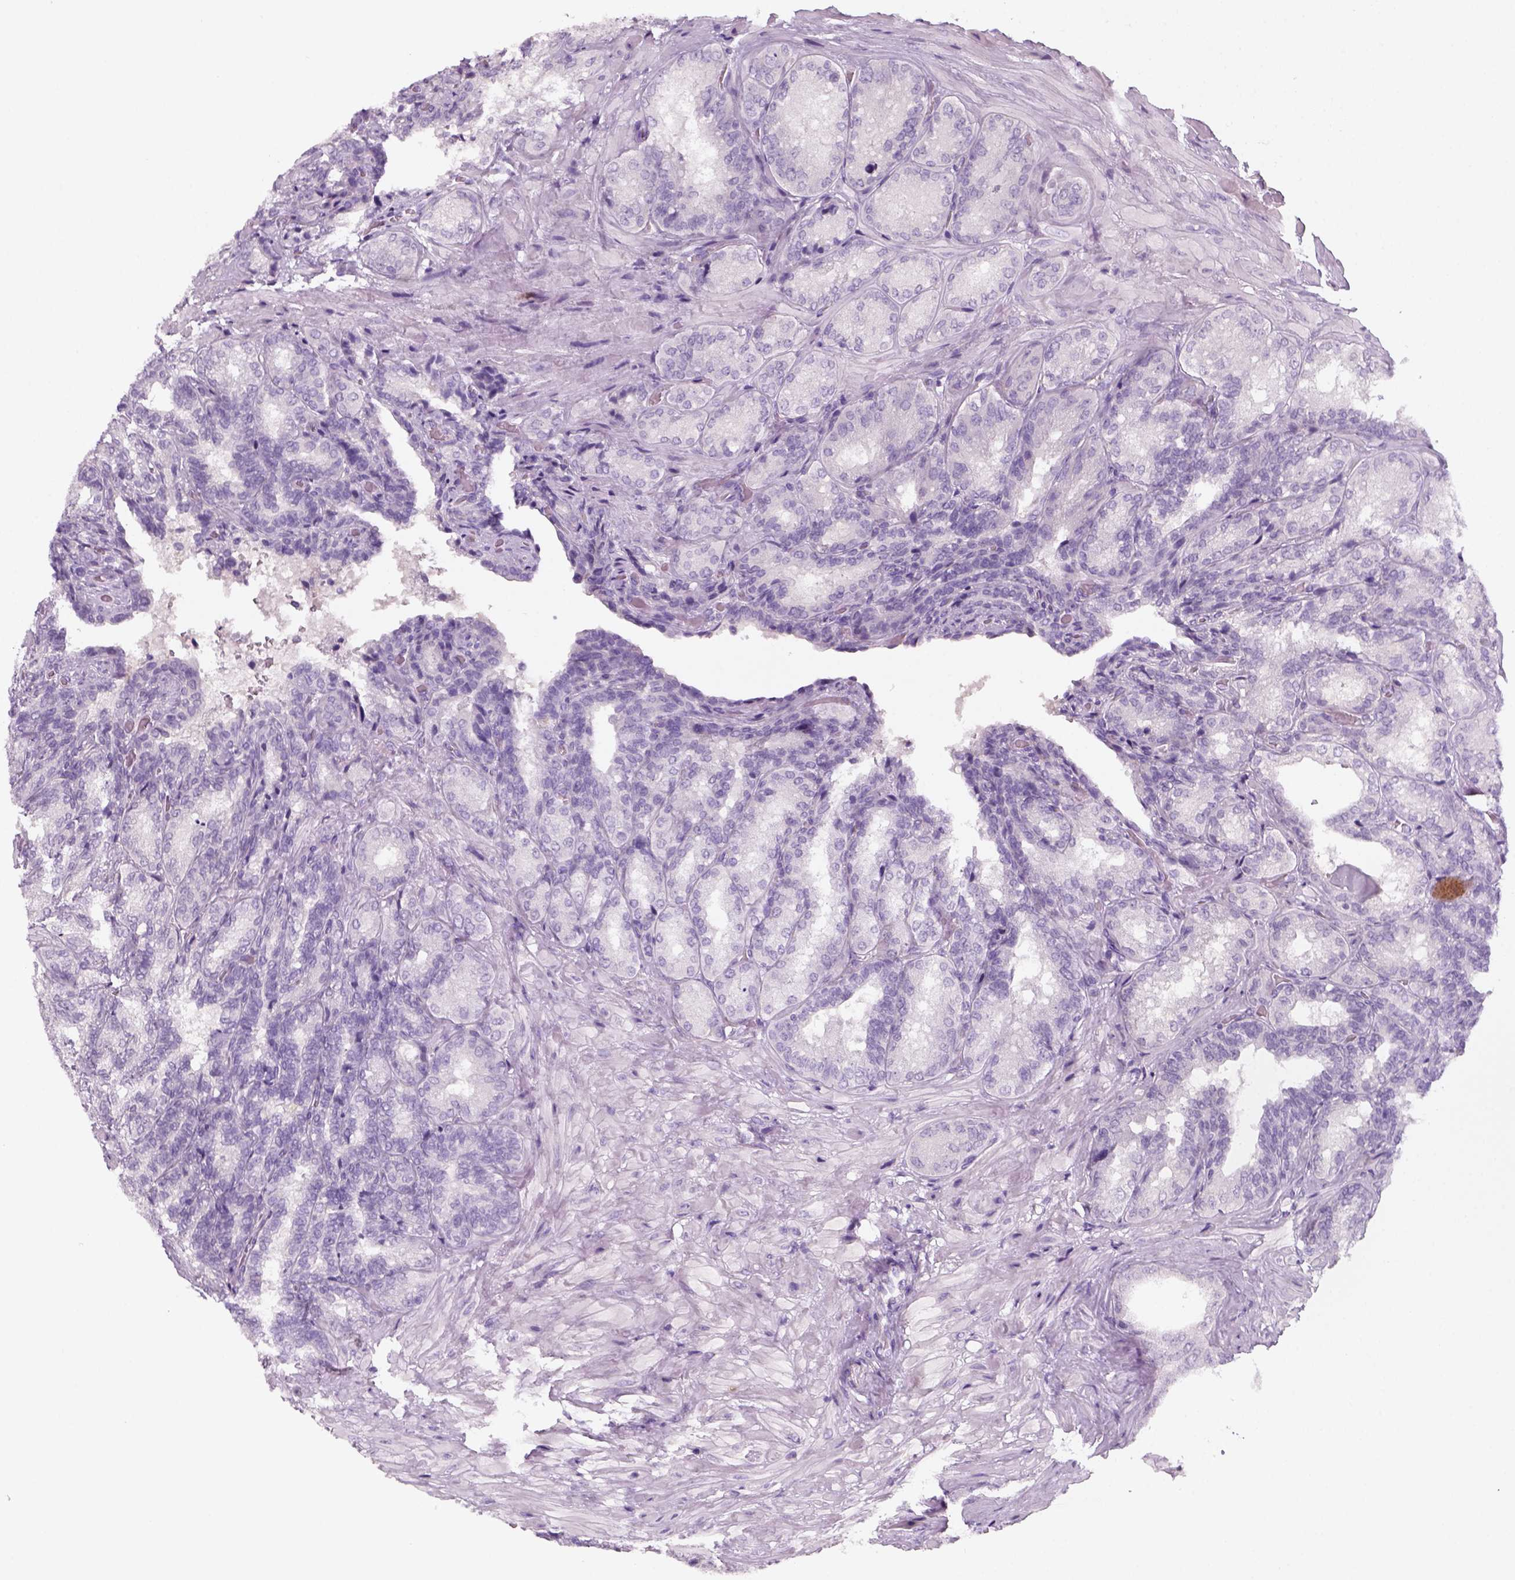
{"staining": {"intensity": "negative", "quantity": "none", "location": "none"}, "tissue": "seminal vesicle", "cell_type": "Glandular cells", "image_type": "normal", "snomed": [{"axis": "morphology", "description": "Normal tissue, NOS"}, {"axis": "topography", "description": "Seminal veicle"}], "caption": "A high-resolution histopathology image shows immunohistochemistry staining of unremarkable seminal vesicle, which shows no significant staining in glandular cells.", "gene": "KRT25", "patient": {"sex": "male", "age": 68}}